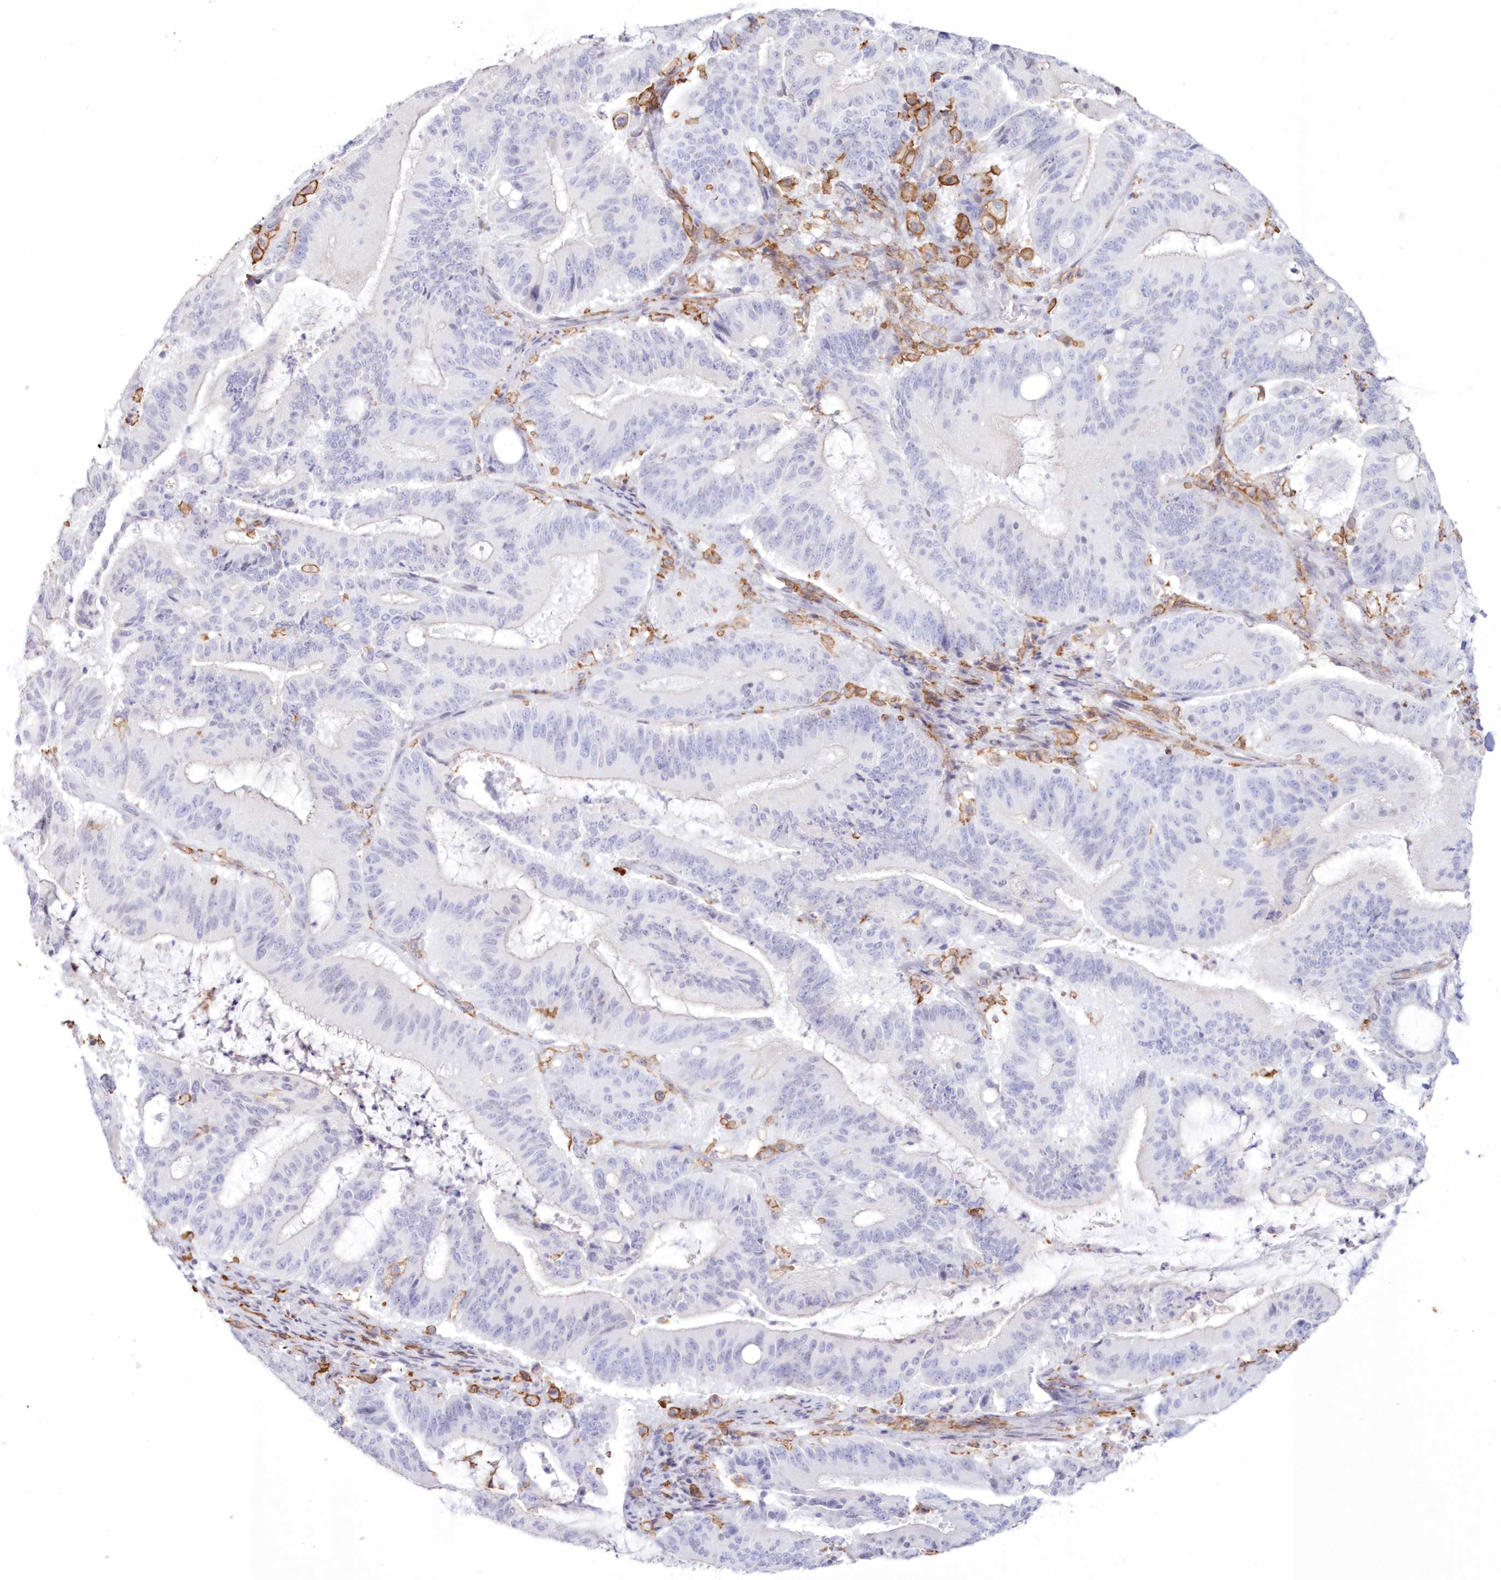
{"staining": {"intensity": "negative", "quantity": "none", "location": "none"}, "tissue": "liver cancer", "cell_type": "Tumor cells", "image_type": "cancer", "snomed": [{"axis": "morphology", "description": "Normal tissue, NOS"}, {"axis": "morphology", "description": "Cholangiocarcinoma"}, {"axis": "topography", "description": "Liver"}, {"axis": "topography", "description": "Peripheral nerve tissue"}], "caption": "Immunohistochemistry (IHC) histopathology image of liver cancer stained for a protein (brown), which exhibits no expression in tumor cells.", "gene": "C11orf1", "patient": {"sex": "female", "age": 73}}